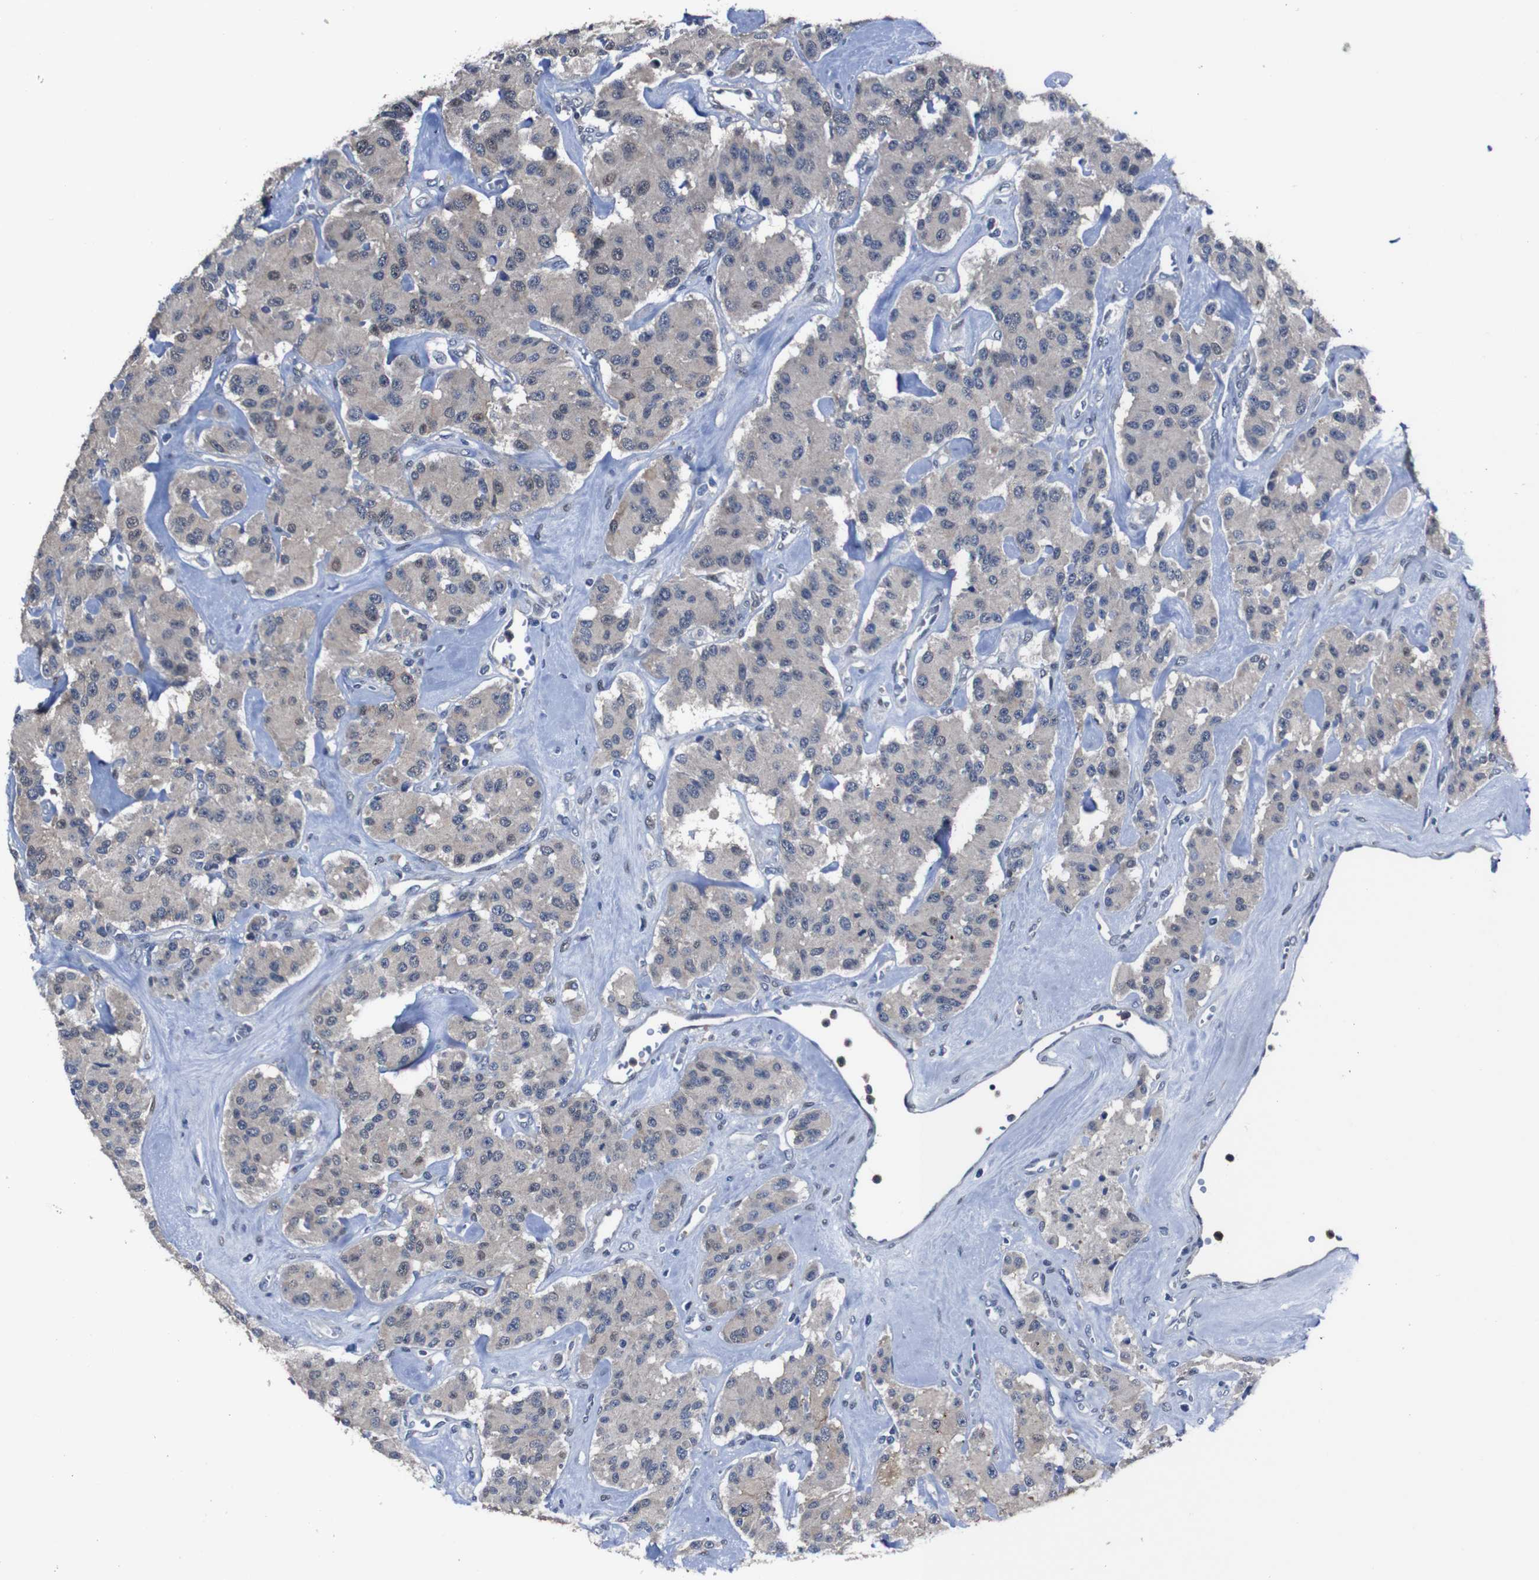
{"staining": {"intensity": "weak", "quantity": ">75%", "location": "cytoplasmic/membranous"}, "tissue": "carcinoid", "cell_type": "Tumor cells", "image_type": "cancer", "snomed": [{"axis": "morphology", "description": "Carcinoid, malignant, NOS"}, {"axis": "topography", "description": "Pancreas"}], "caption": "Protein staining by immunohistochemistry reveals weak cytoplasmic/membranous expression in about >75% of tumor cells in carcinoid (malignant). The staining is performed using DAB (3,3'-diaminobenzidine) brown chromogen to label protein expression. The nuclei are counter-stained blue using hematoxylin.", "gene": "SEMA4B", "patient": {"sex": "male", "age": 41}}